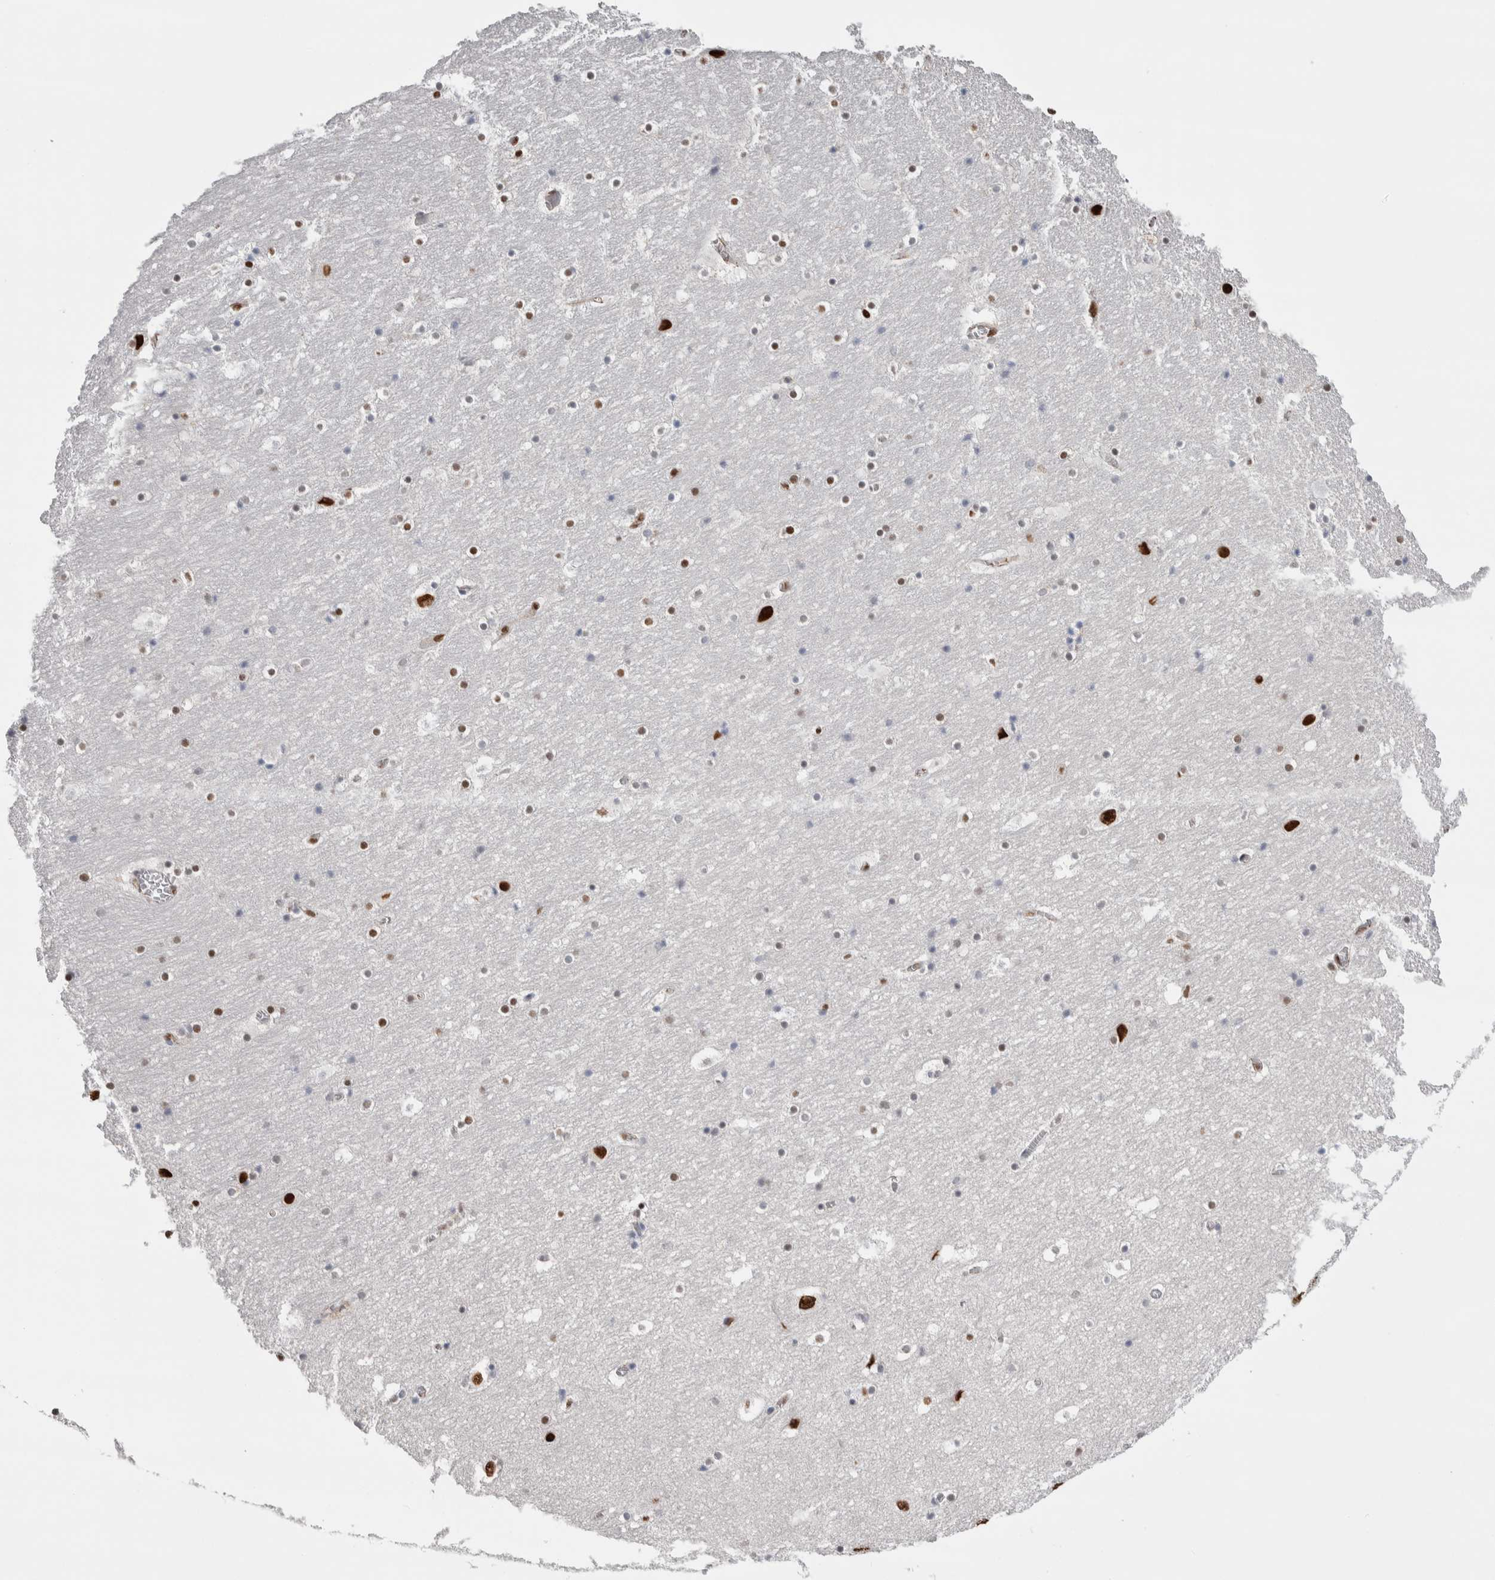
{"staining": {"intensity": "moderate", "quantity": "<25%", "location": "nuclear"}, "tissue": "hippocampus", "cell_type": "Glial cells", "image_type": "normal", "snomed": [{"axis": "morphology", "description": "Normal tissue, NOS"}, {"axis": "topography", "description": "Hippocampus"}], "caption": "This histopathology image reveals immunohistochemistry staining of unremarkable hippocampus, with low moderate nuclear staining in about <25% of glial cells.", "gene": "ZBTB49", "patient": {"sex": "male", "age": 45}}